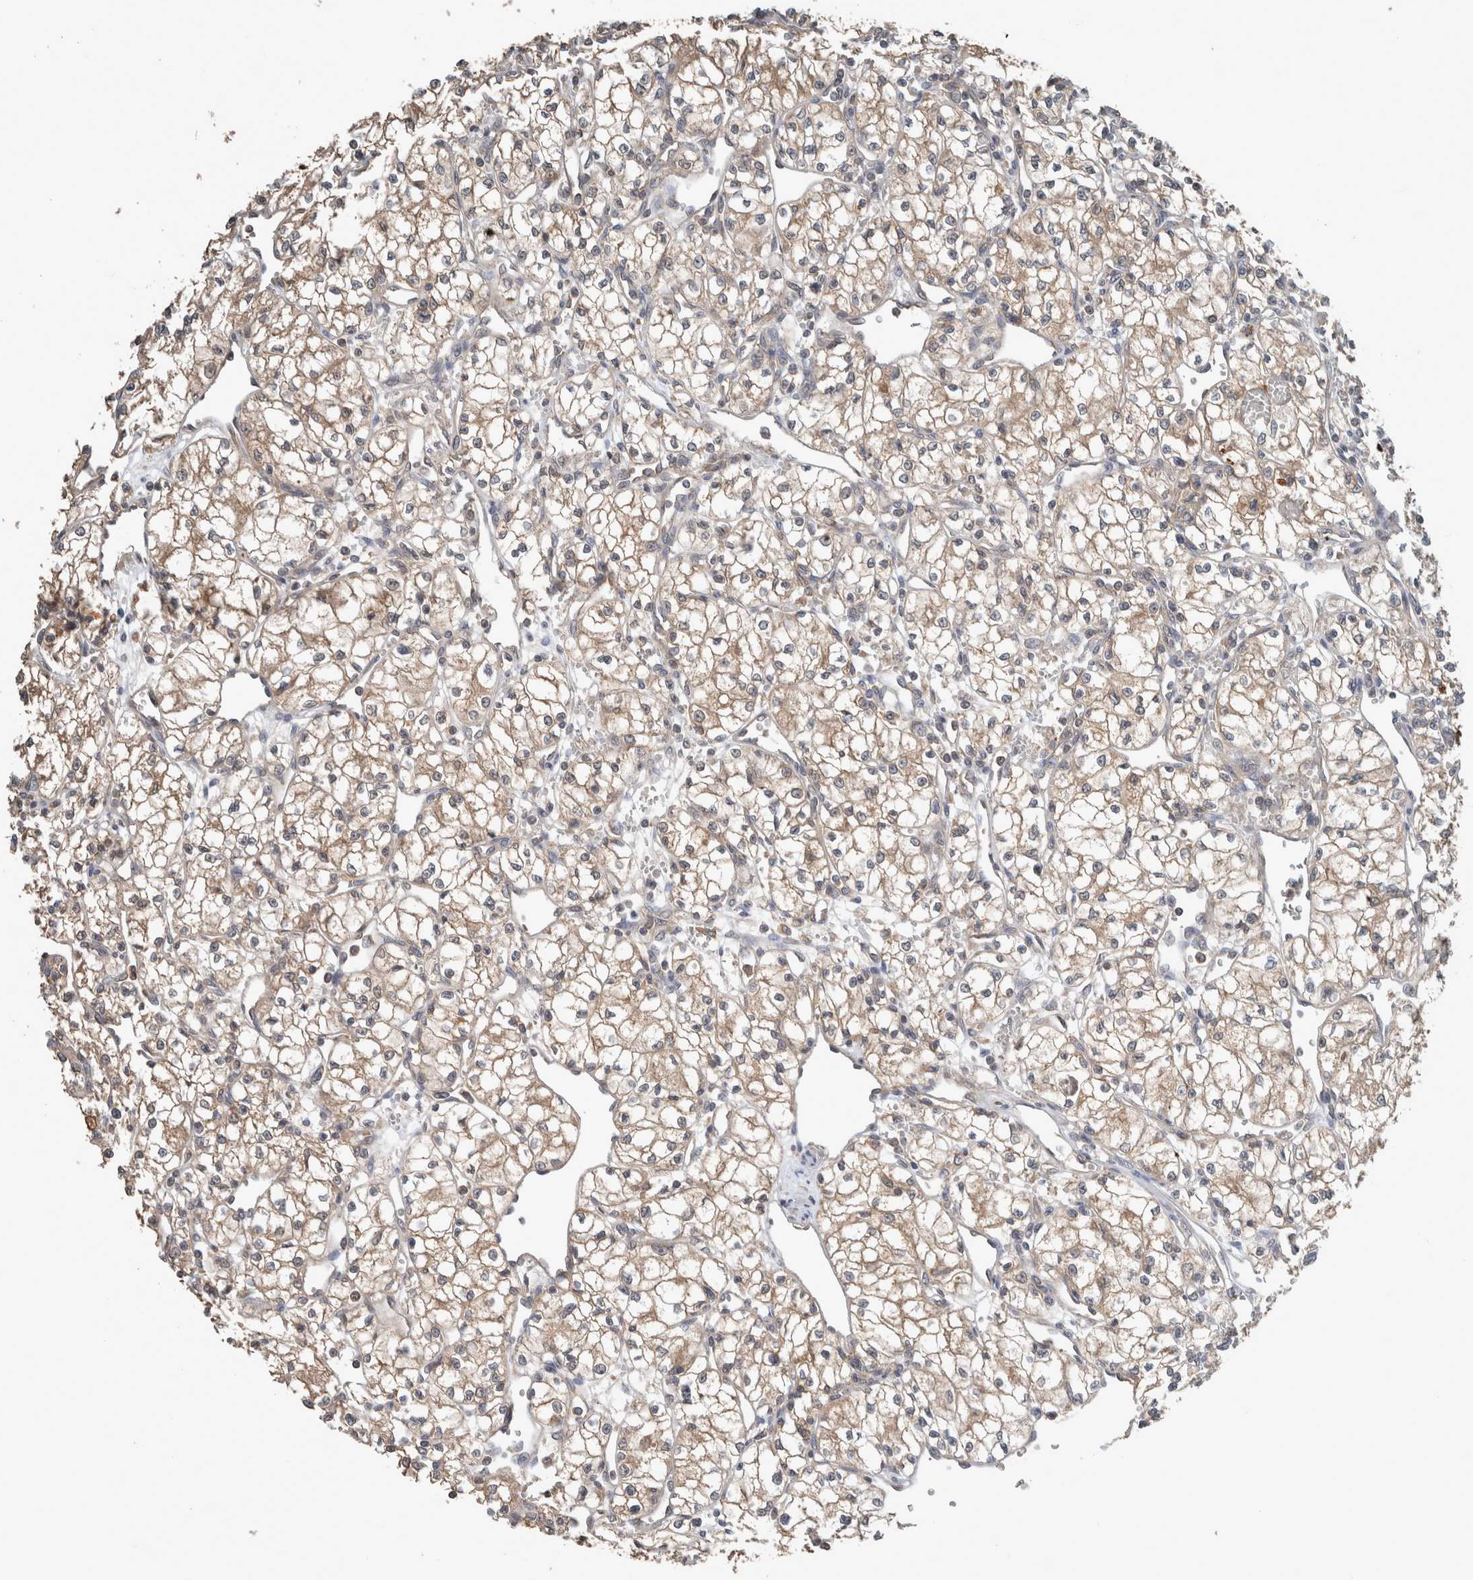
{"staining": {"intensity": "weak", "quantity": "25%-75%", "location": "cytoplasmic/membranous"}, "tissue": "renal cancer", "cell_type": "Tumor cells", "image_type": "cancer", "snomed": [{"axis": "morphology", "description": "Normal tissue, NOS"}, {"axis": "morphology", "description": "Adenocarcinoma, NOS"}, {"axis": "topography", "description": "Kidney"}], "caption": "Brown immunohistochemical staining in human renal cancer exhibits weak cytoplasmic/membranous staining in approximately 25%-75% of tumor cells.", "gene": "ERAP2", "patient": {"sex": "male", "age": 59}}